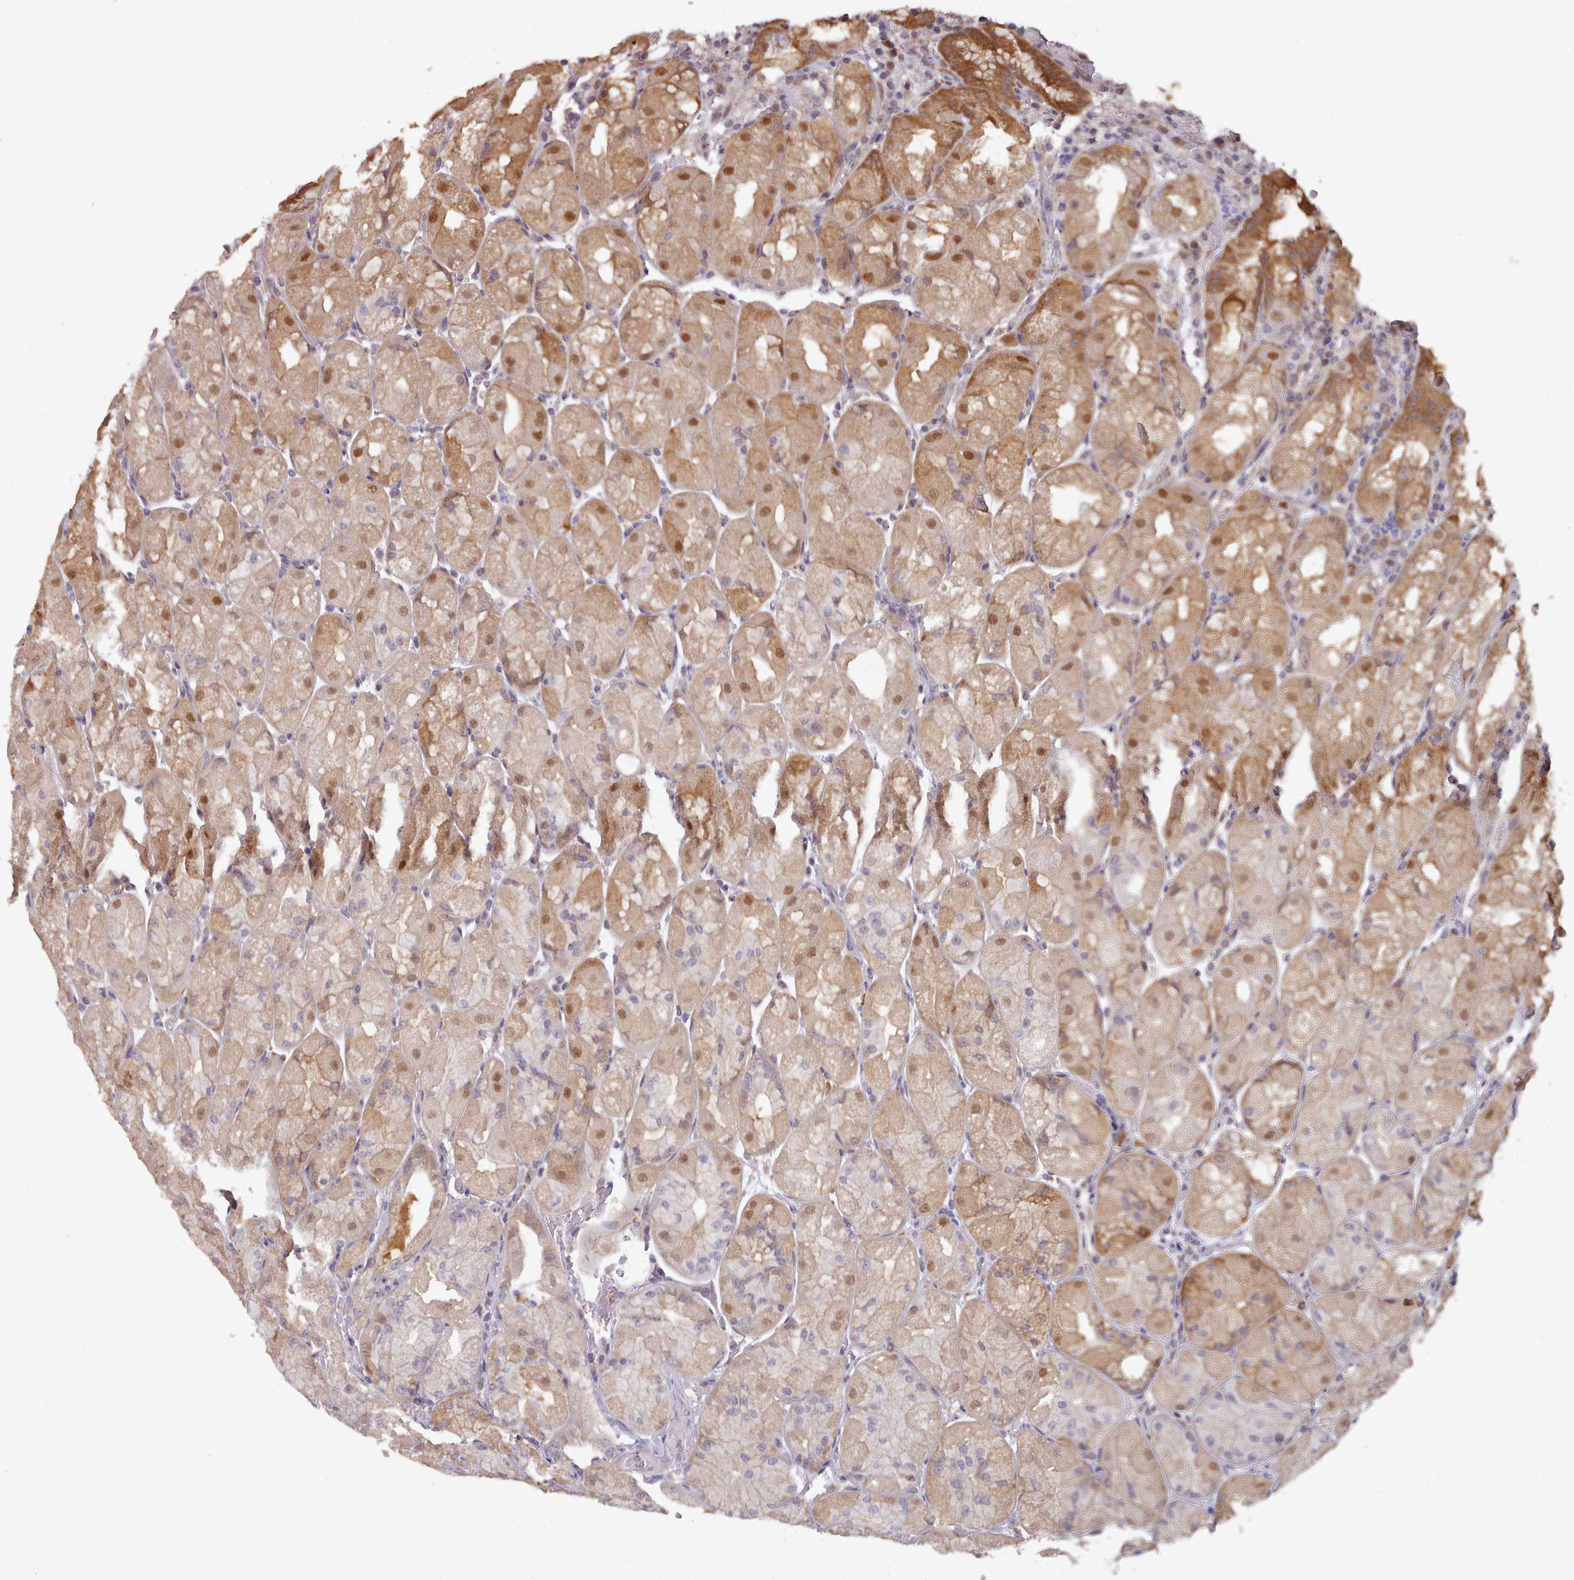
{"staining": {"intensity": "moderate", "quantity": "25%-75%", "location": "cytoplasmic/membranous,nuclear"}, "tissue": "stomach", "cell_type": "Glandular cells", "image_type": "normal", "snomed": [{"axis": "morphology", "description": "Normal tissue, NOS"}, {"axis": "topography", "description": "Stomach, upper"}], "caption": "Moderate cytoplasmic/membranous,nuclear protein expression is appreciated in about 25%-75% of glandular cells in stomach. The staining is performed using DAB brown chromogen to label protein expression. The nuclei are counter-stained blue using hematoxylin.", "gene": "CES3", "patient": {"sex": "male", "age": 52}}